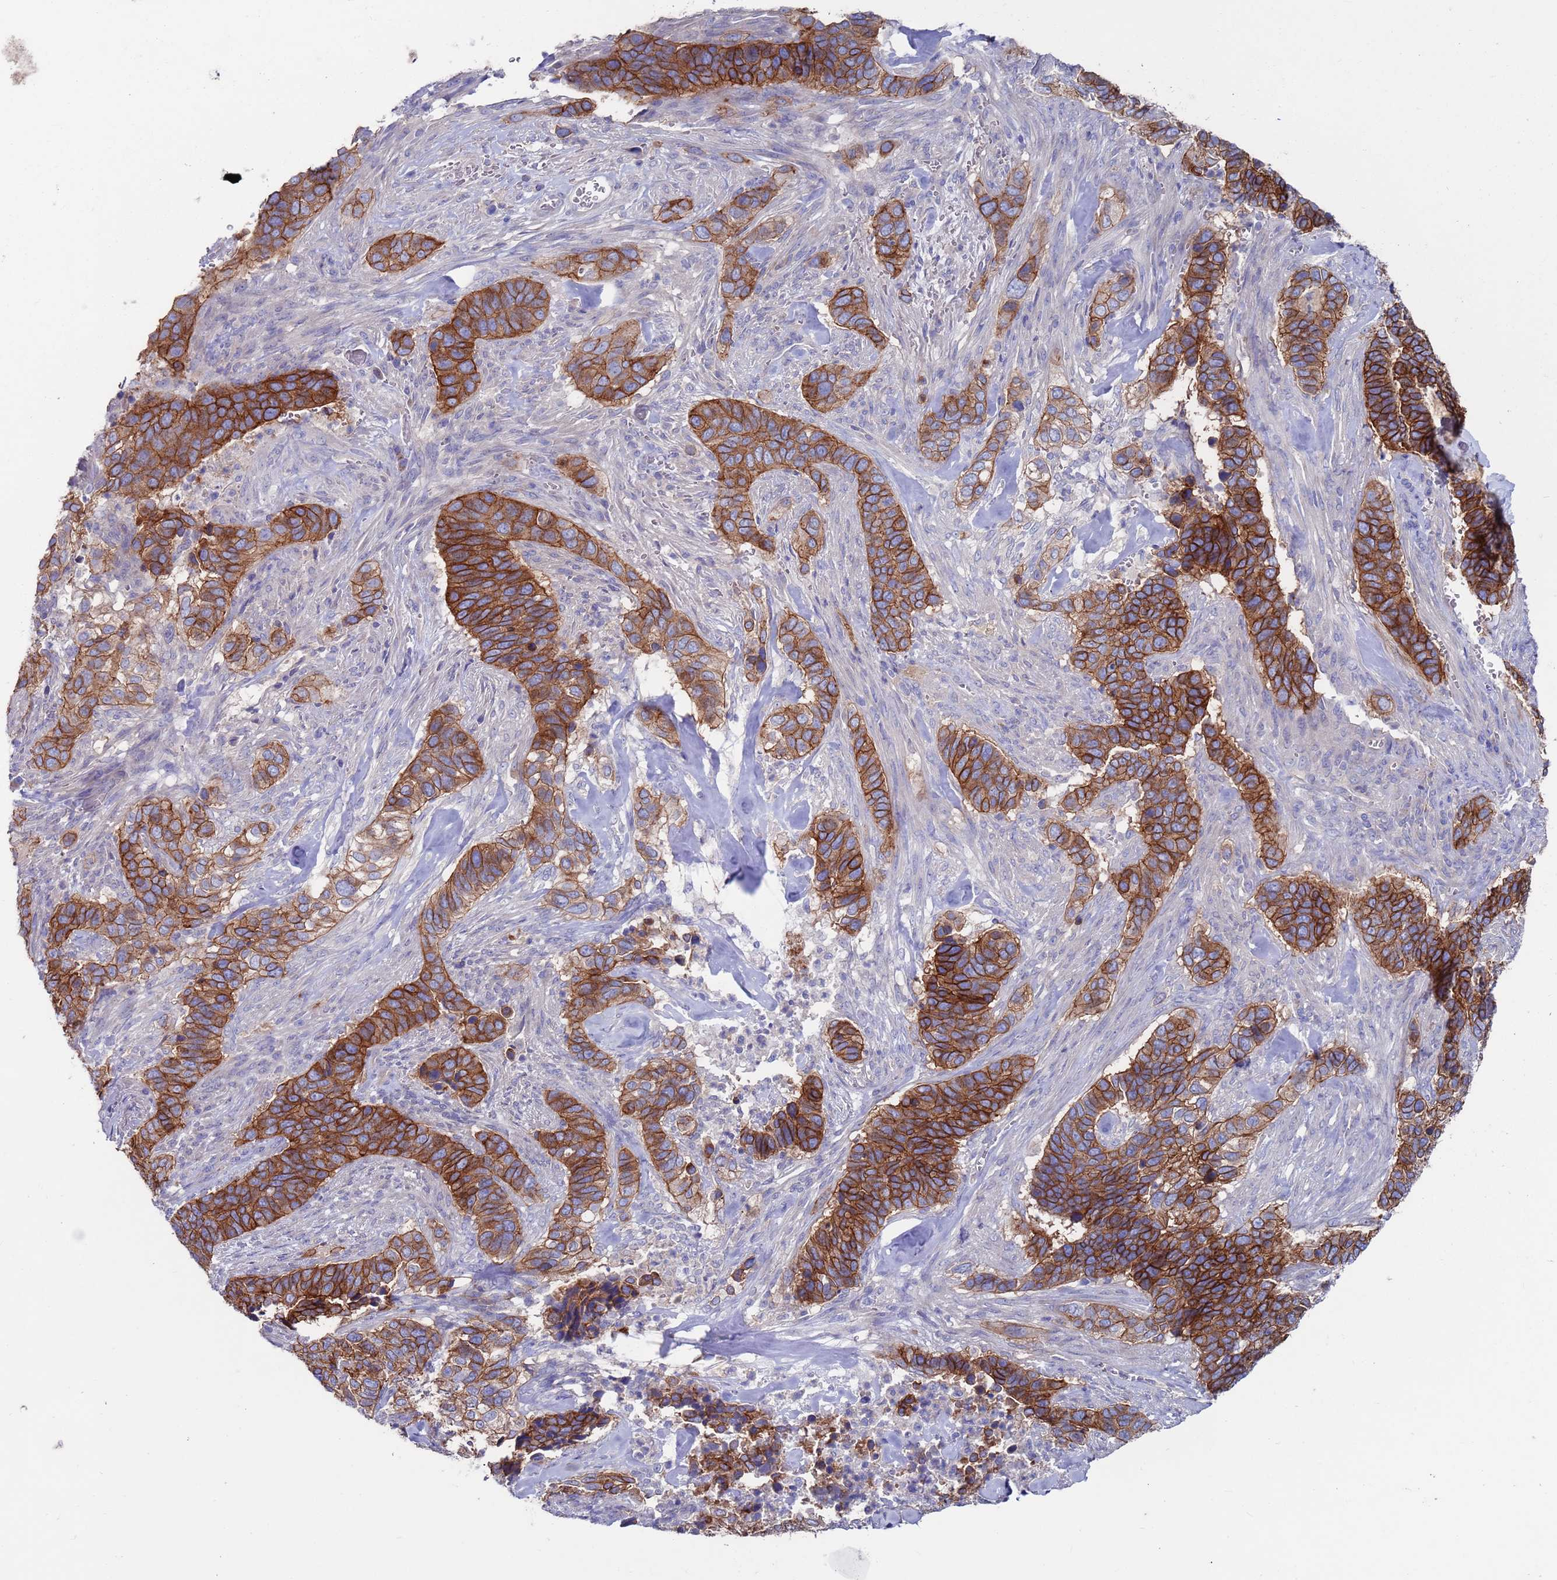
{"staining": {"intensity": "strong", "quantity": ">75%", "location": "cytoplasmic/membranous"}, "tissue": "cervical cancer", "cell_type": "Tumor cells", "image_type": "cancer", "snomed": [{"axis": "morphology", "description": "Squamous cell carcinoma, NOS"}, {"axis": "topography", "description": "Cervix"}], "caption": "The image displays immunohistochemical staining of squamous cell carcinoma (cervical). There is strong cytoplasmic/membranous expression is present in about >75% of tumor cells.", "gene": "KRTCAP3", "patient": {"sex": "female", "age": 38}}